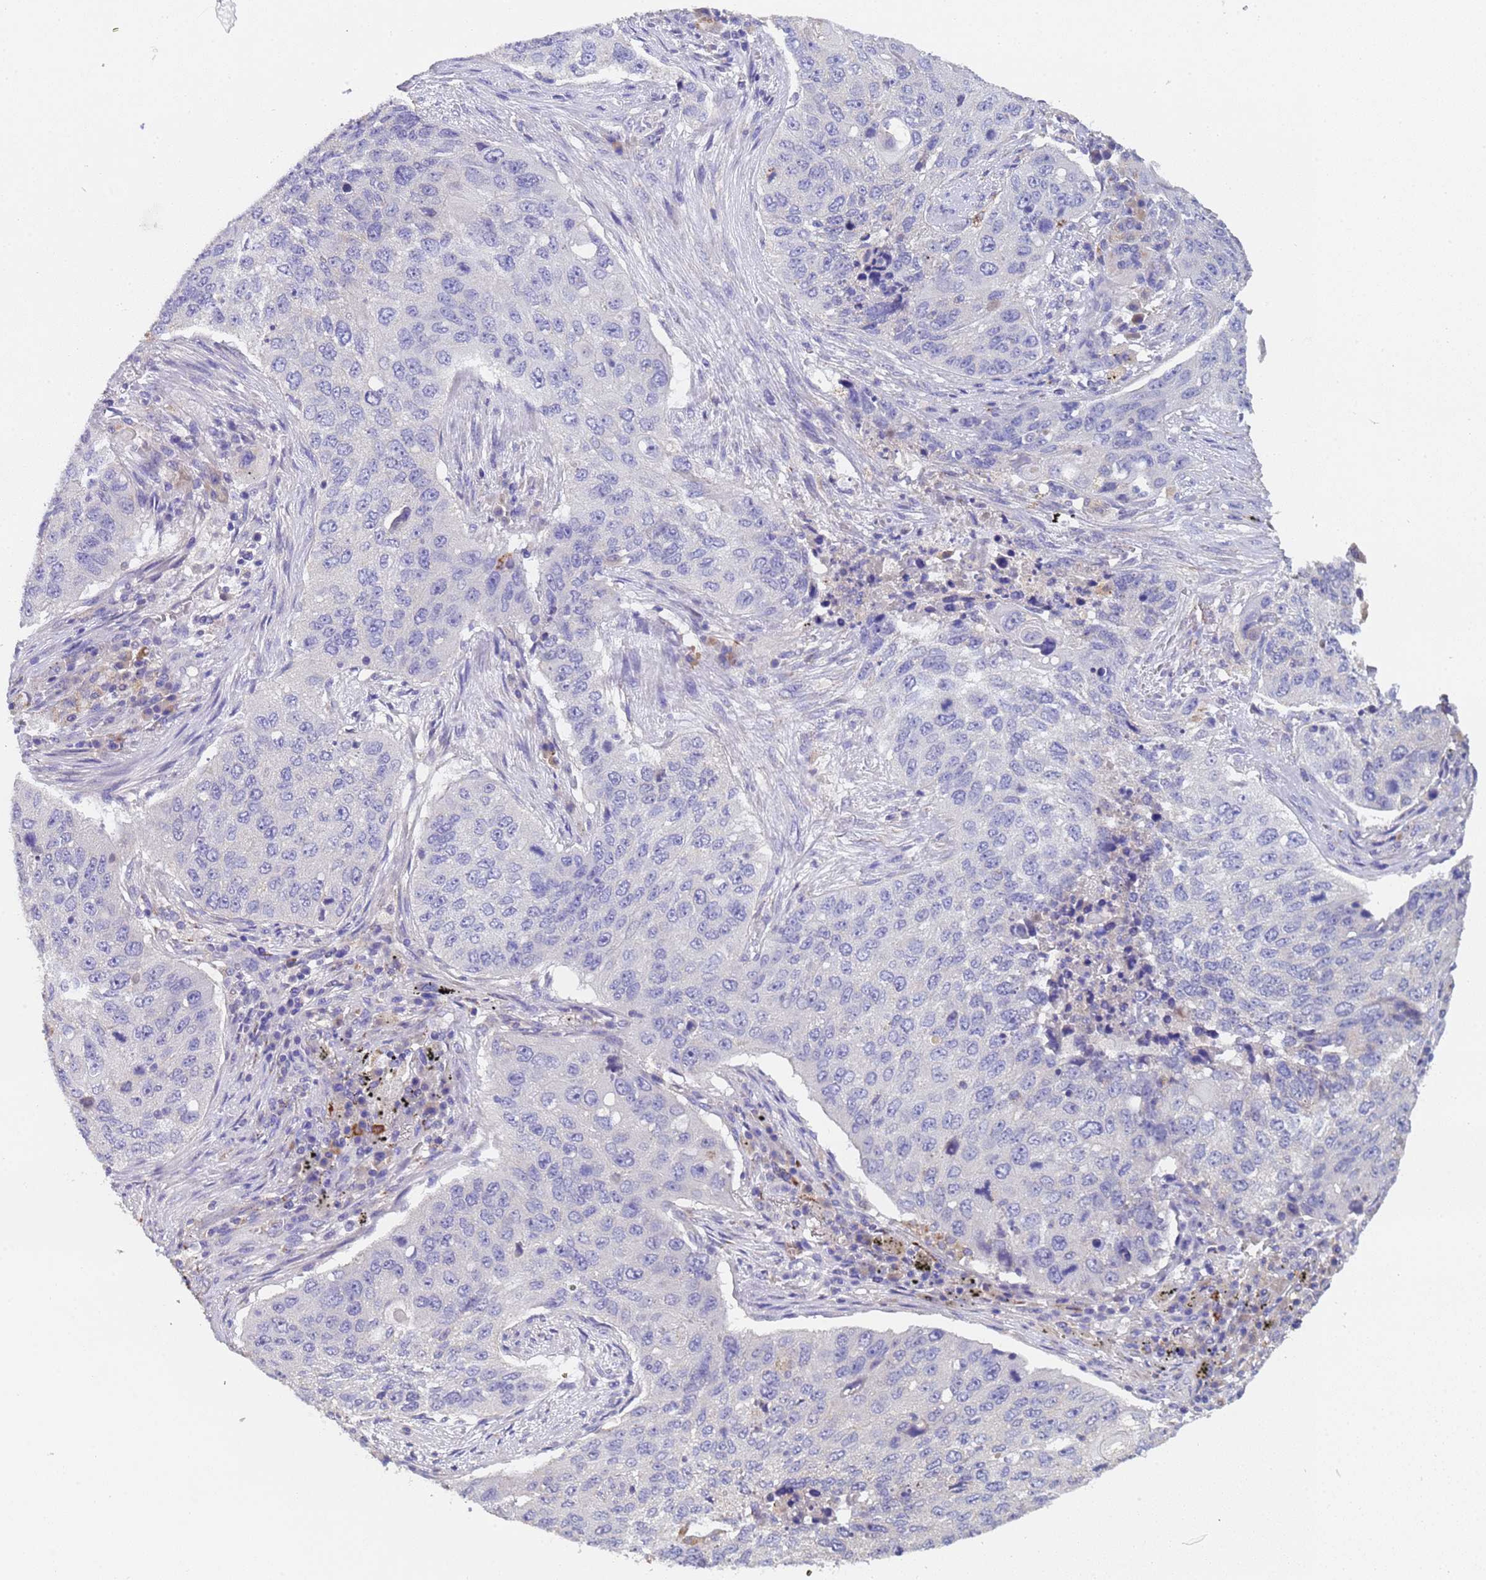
{"staining": {"intensity": "negative", "quantity": "none", "location": "none"}, "tissue": "lung cancer", "cell_type": "Tumor cells", "image_type": "cancer", "snomed": [{"axis": "morphology", "description": "Squamous cell carcinoma, NOS"}, {"axis": "topography", "description": "Lung"}], "caption": "This is a micrograph of immunohistochemistry (IHC) staining of lung cancer (squamous cell carcinoma), which shows no staining in tumor cells.", "gene": "SLC24A3", "patient": {"sex": "female", "age": 63}}